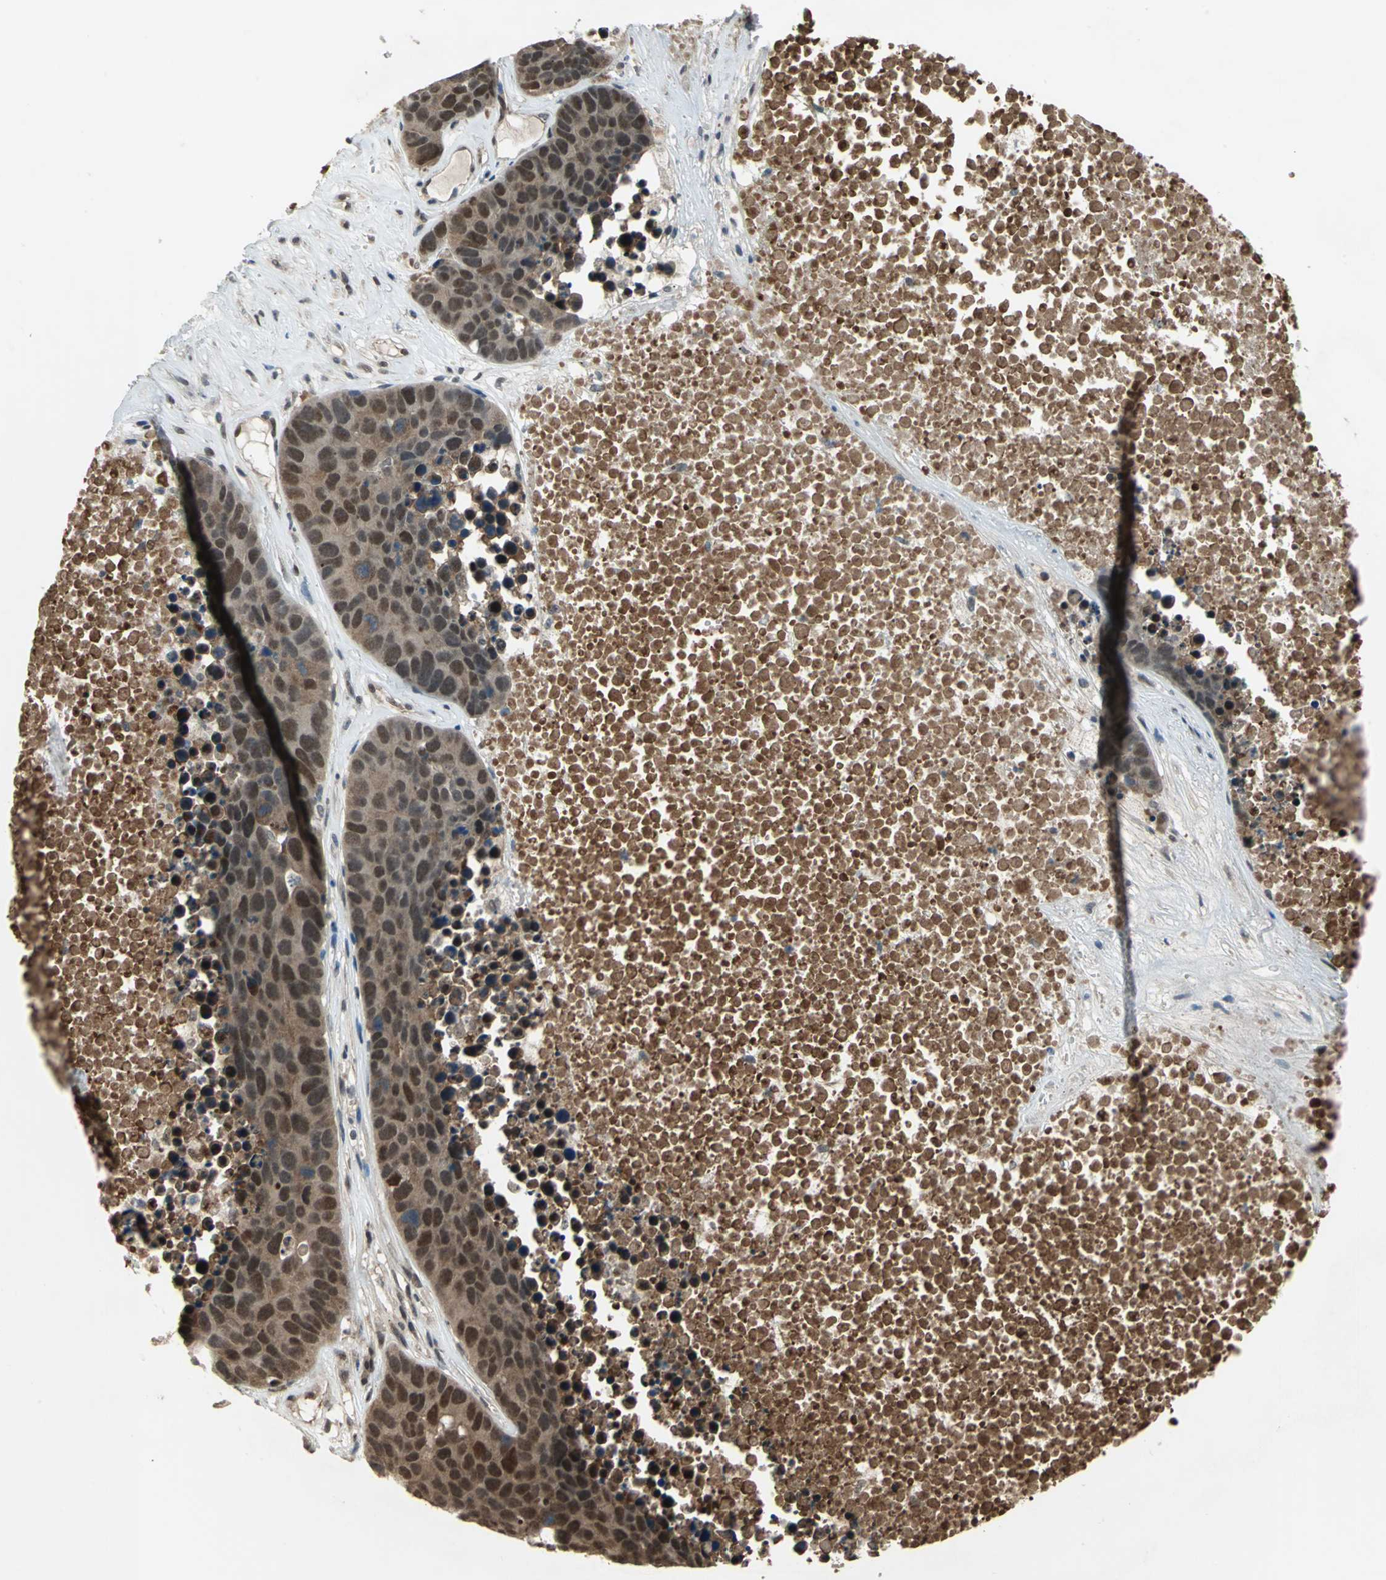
{"staining": {"intensity": "moderate", "quantity": ">75%", "location": "cytoplasmic/membranous,nuclear"}, "tissue": "carcinoid", "cell_type": "Tumor cells", "image_type": "cancer", "snomed": [{"axis": "morphology", "description": "Carcinoid, malignant, NOS"}, {"axis": "topography", "description": "Lung"}], "caption": "Immunohistochemistry (IHC) (DAB) staining of human carcinoid displays moderate cytoplasmic/membranous and nuclear protein positivity in about >75% of tumor cells. (DAB (3,3'-diaminobenzidine) IHC, brown staining for protein, blue staining for nuclei).", "gene": "COPS5", "patient": {"sex": "male", "age": 60}}